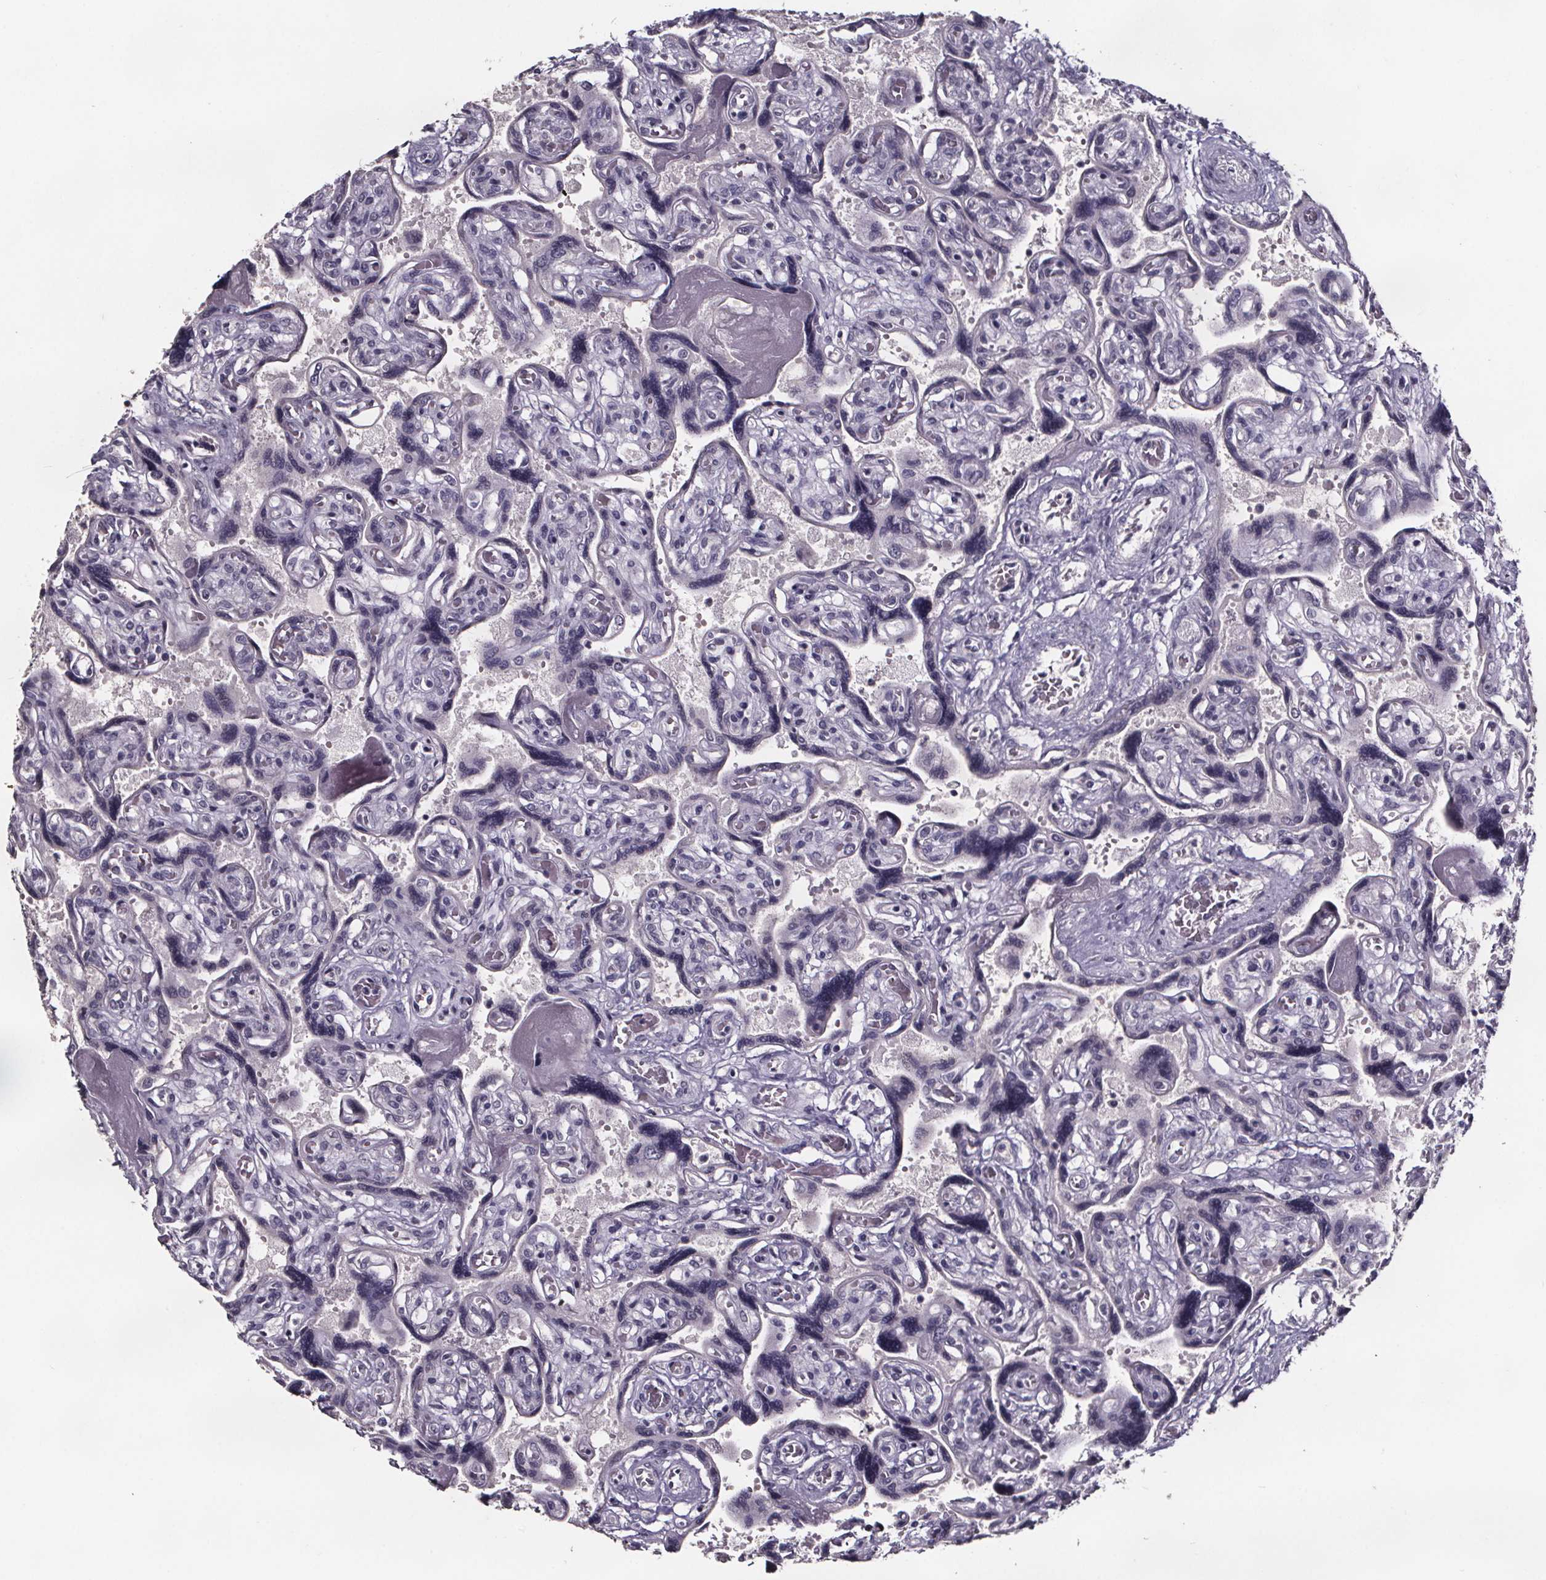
{"staining": {"intensity": "negative", "quantity": "none", "location": "none"}, "tissue": "placenta", "cell_type": "Decidual cells", "image_type": "normal", "snomed": [{"axis": "morphology", "description": "Normal tissue, NOS"}, {"axis": "topography", "description": "Placenta"}], "caption": "Decidual cells are negative for protein expression in unremarkable human placenta.", "gene": "AR", "patient": {"sex": "female", "age": 32}}